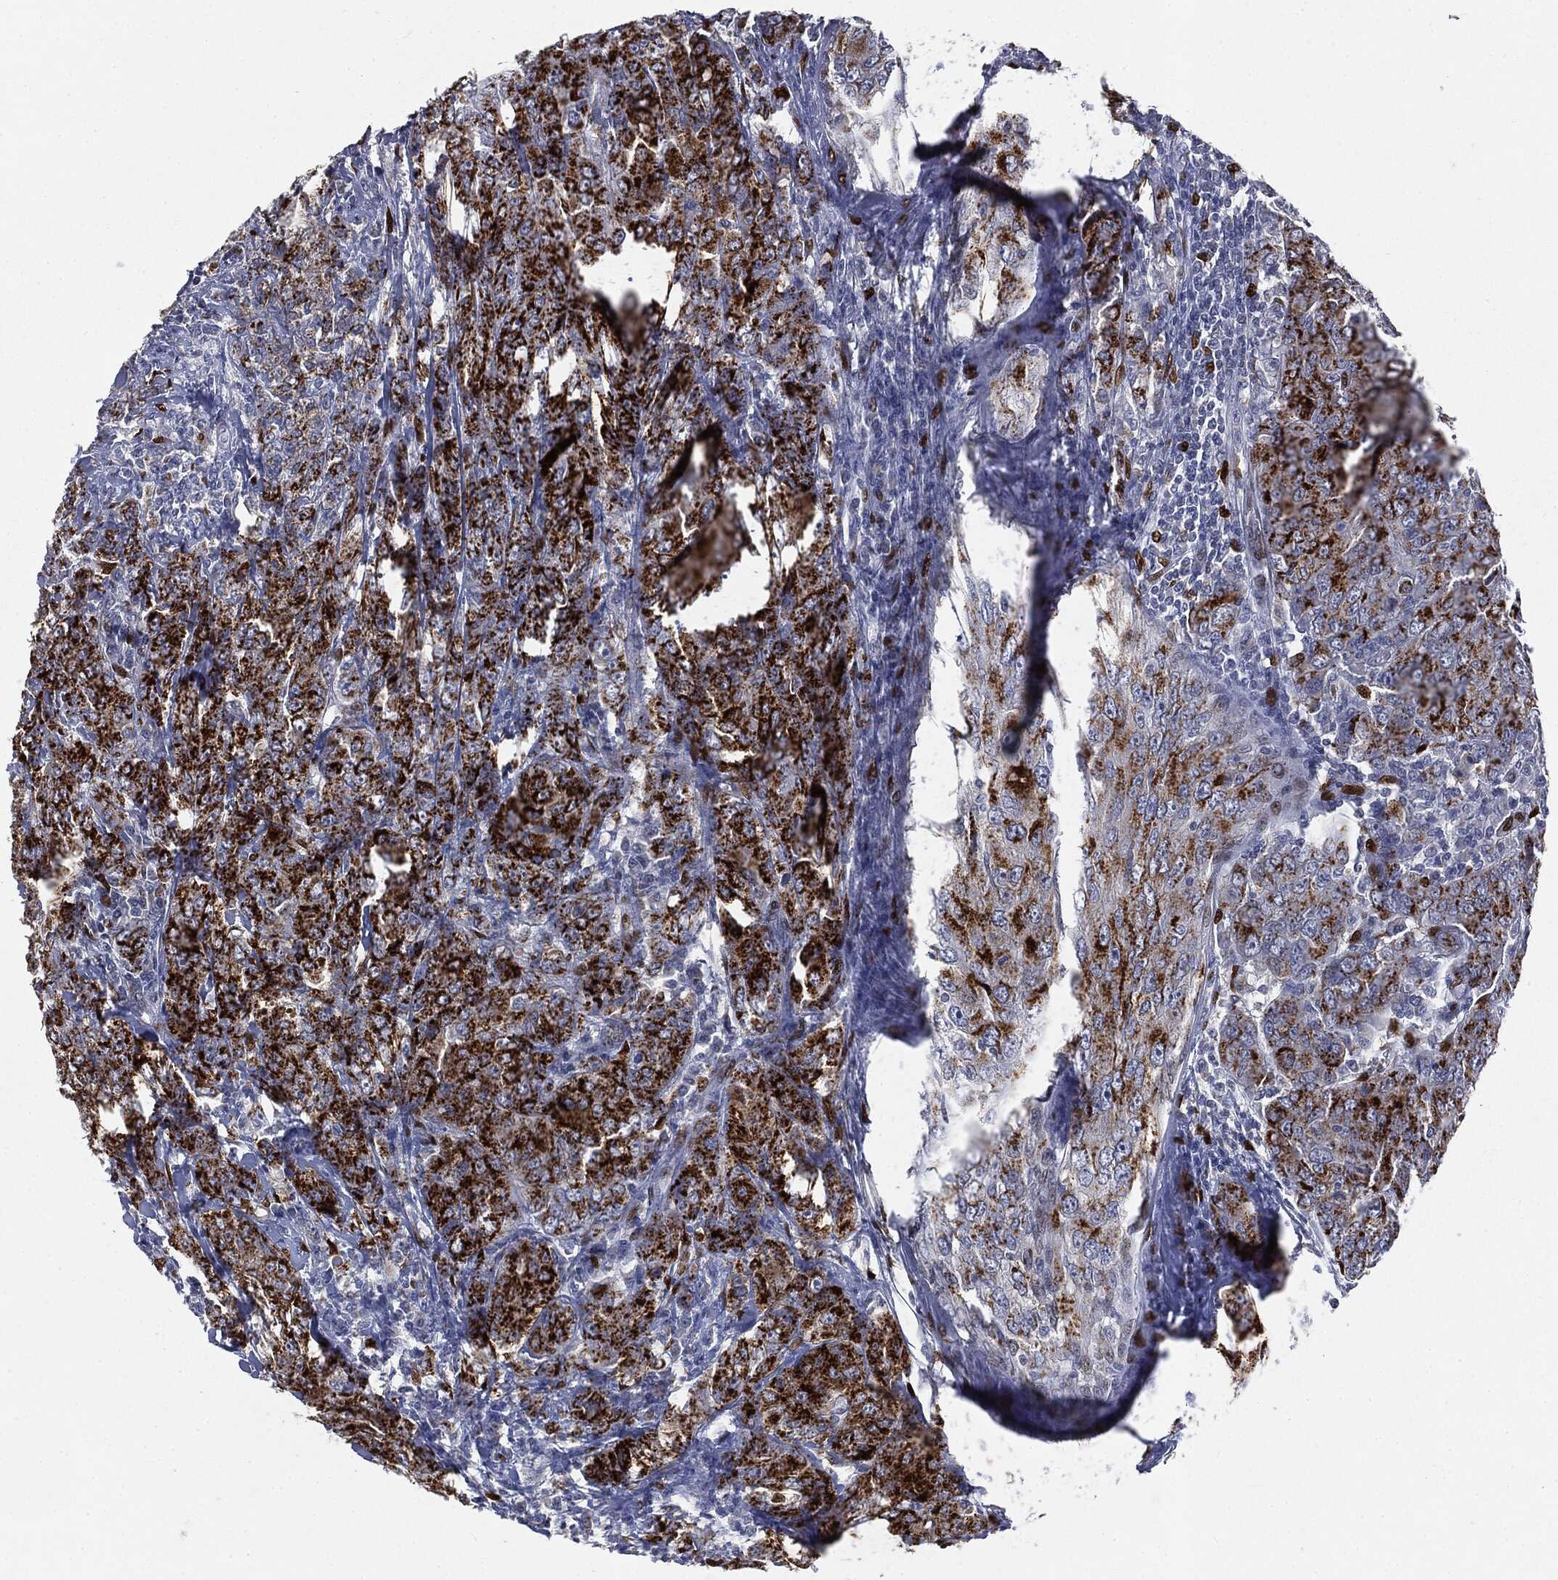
{"staining": {"intensity": "strong", "quantity": ">75%", "location": "cytoplasmic/membranous"}, "tissue": "breast cancer", "cell_type": "Tumor cells", "image_type": "cancer", "snomed": [{"axis": "morphology", "description": "Duct carcinoma"}, {"axis": "topography", "description": "Breast"}], "caption": "Protein expression analysis of human breast cancer reveals strong cytoplasmic/membranous staining in about >75% of tumor cells. (brown staining indicates protein expression, while blue staining denotes nuclei).", "gene": "CASD1", "patient": {"sex": "female", "age": 43}}